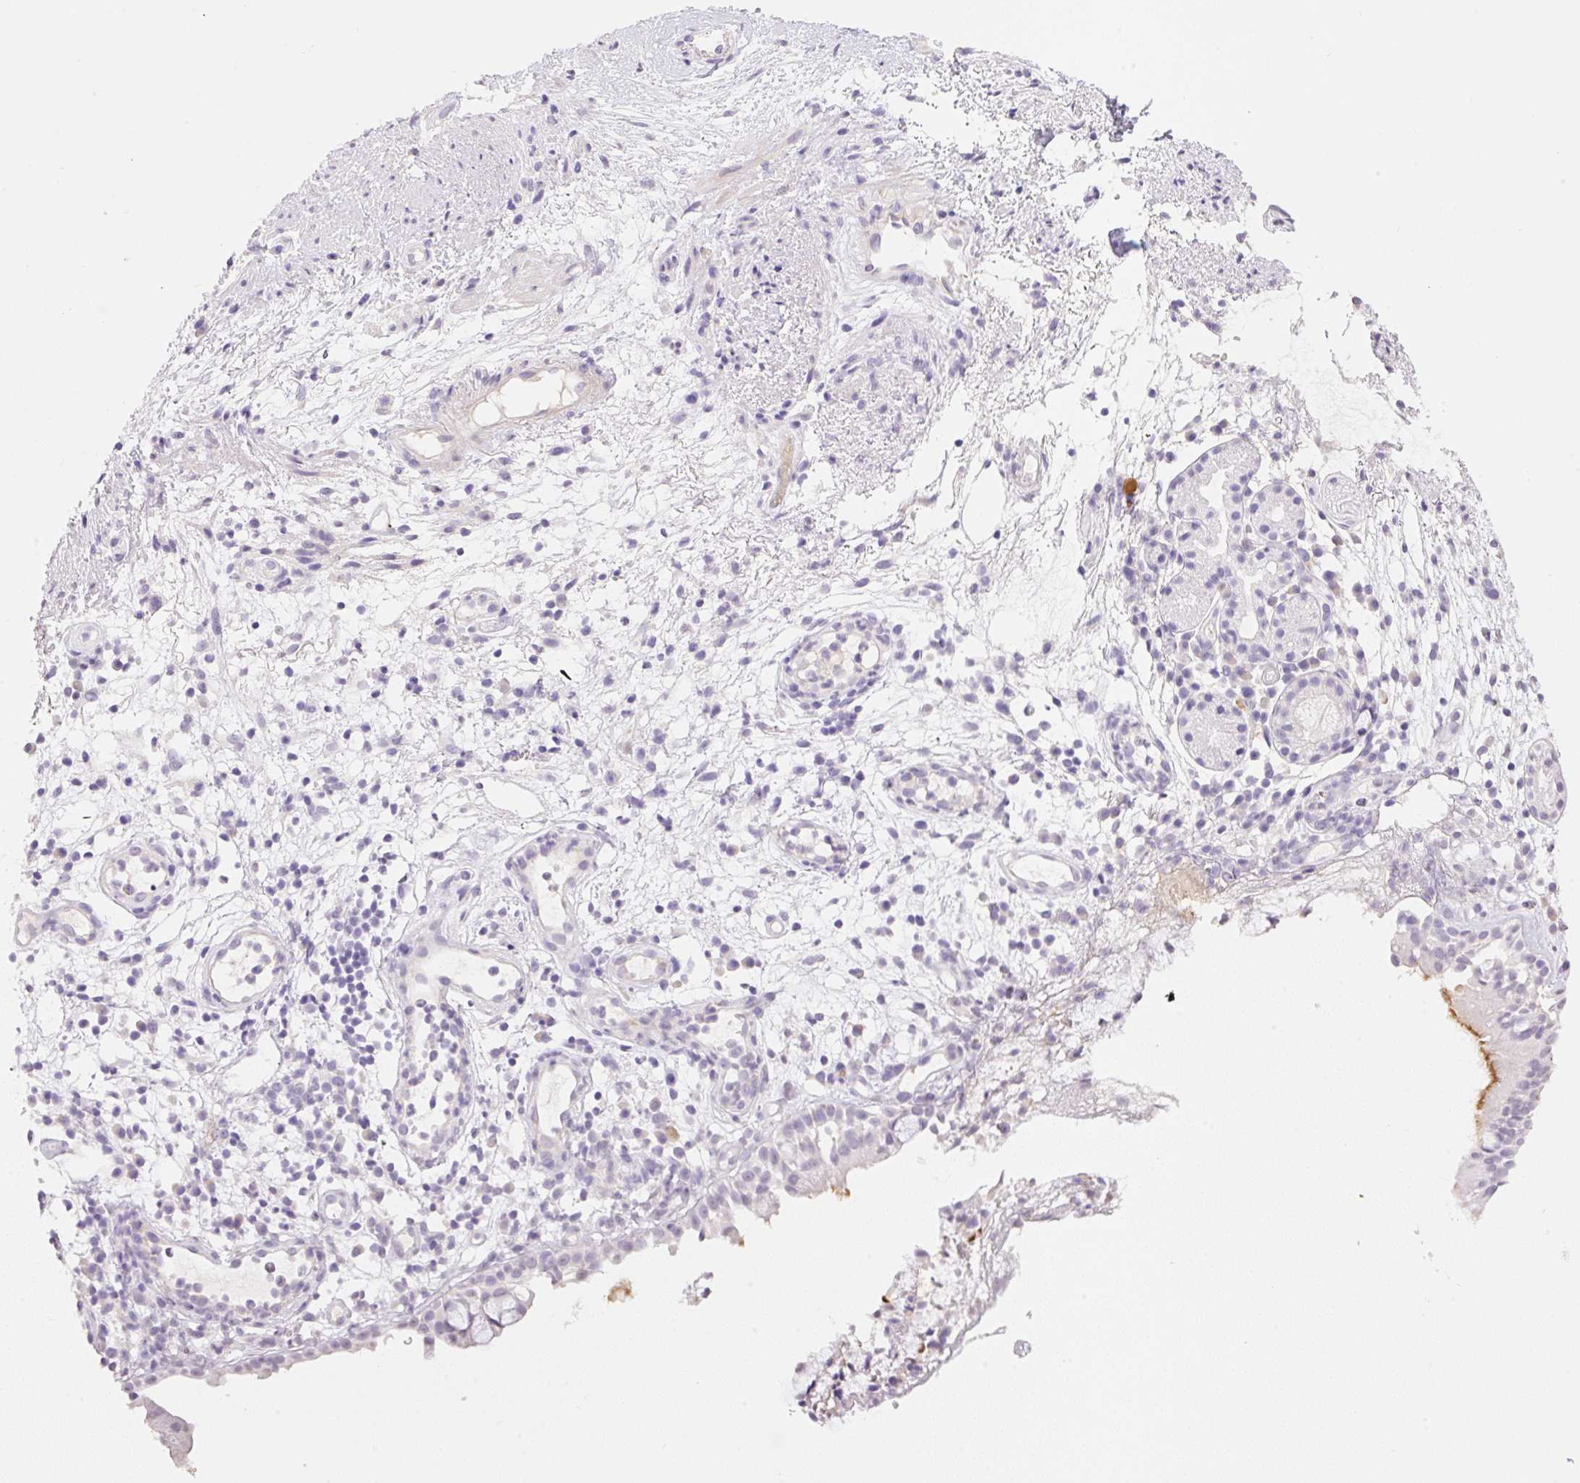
{"staining": {"intensity": "negative", "quantity": "none", "location": "none"}, "tissue": "nasopharynx", "cell_type": "Respiratory epithelial cells", "image_type": "normal", "snomed": [{"axis": "morphology", "description": "Normal tissue, NOS"}, {"axis": "morphology", "description": "Inflammation, NOS"}, {"axis": "topography", "description": "Nasopharynx"}], "caption": "High magnification brightfield microscopy of unremarkable nasopharynx stained with DAB (brown) and counterstained with hematoxylin (blue): respiratory epithelial cells show no significant staining. Brightfield microscopy of immunohistochemistry stained with DAB (brown) and hematoxylin (blue), captured at high magnification.", "gene": "HCRTR2", "patient": {"sex": "male", "age": 54}}